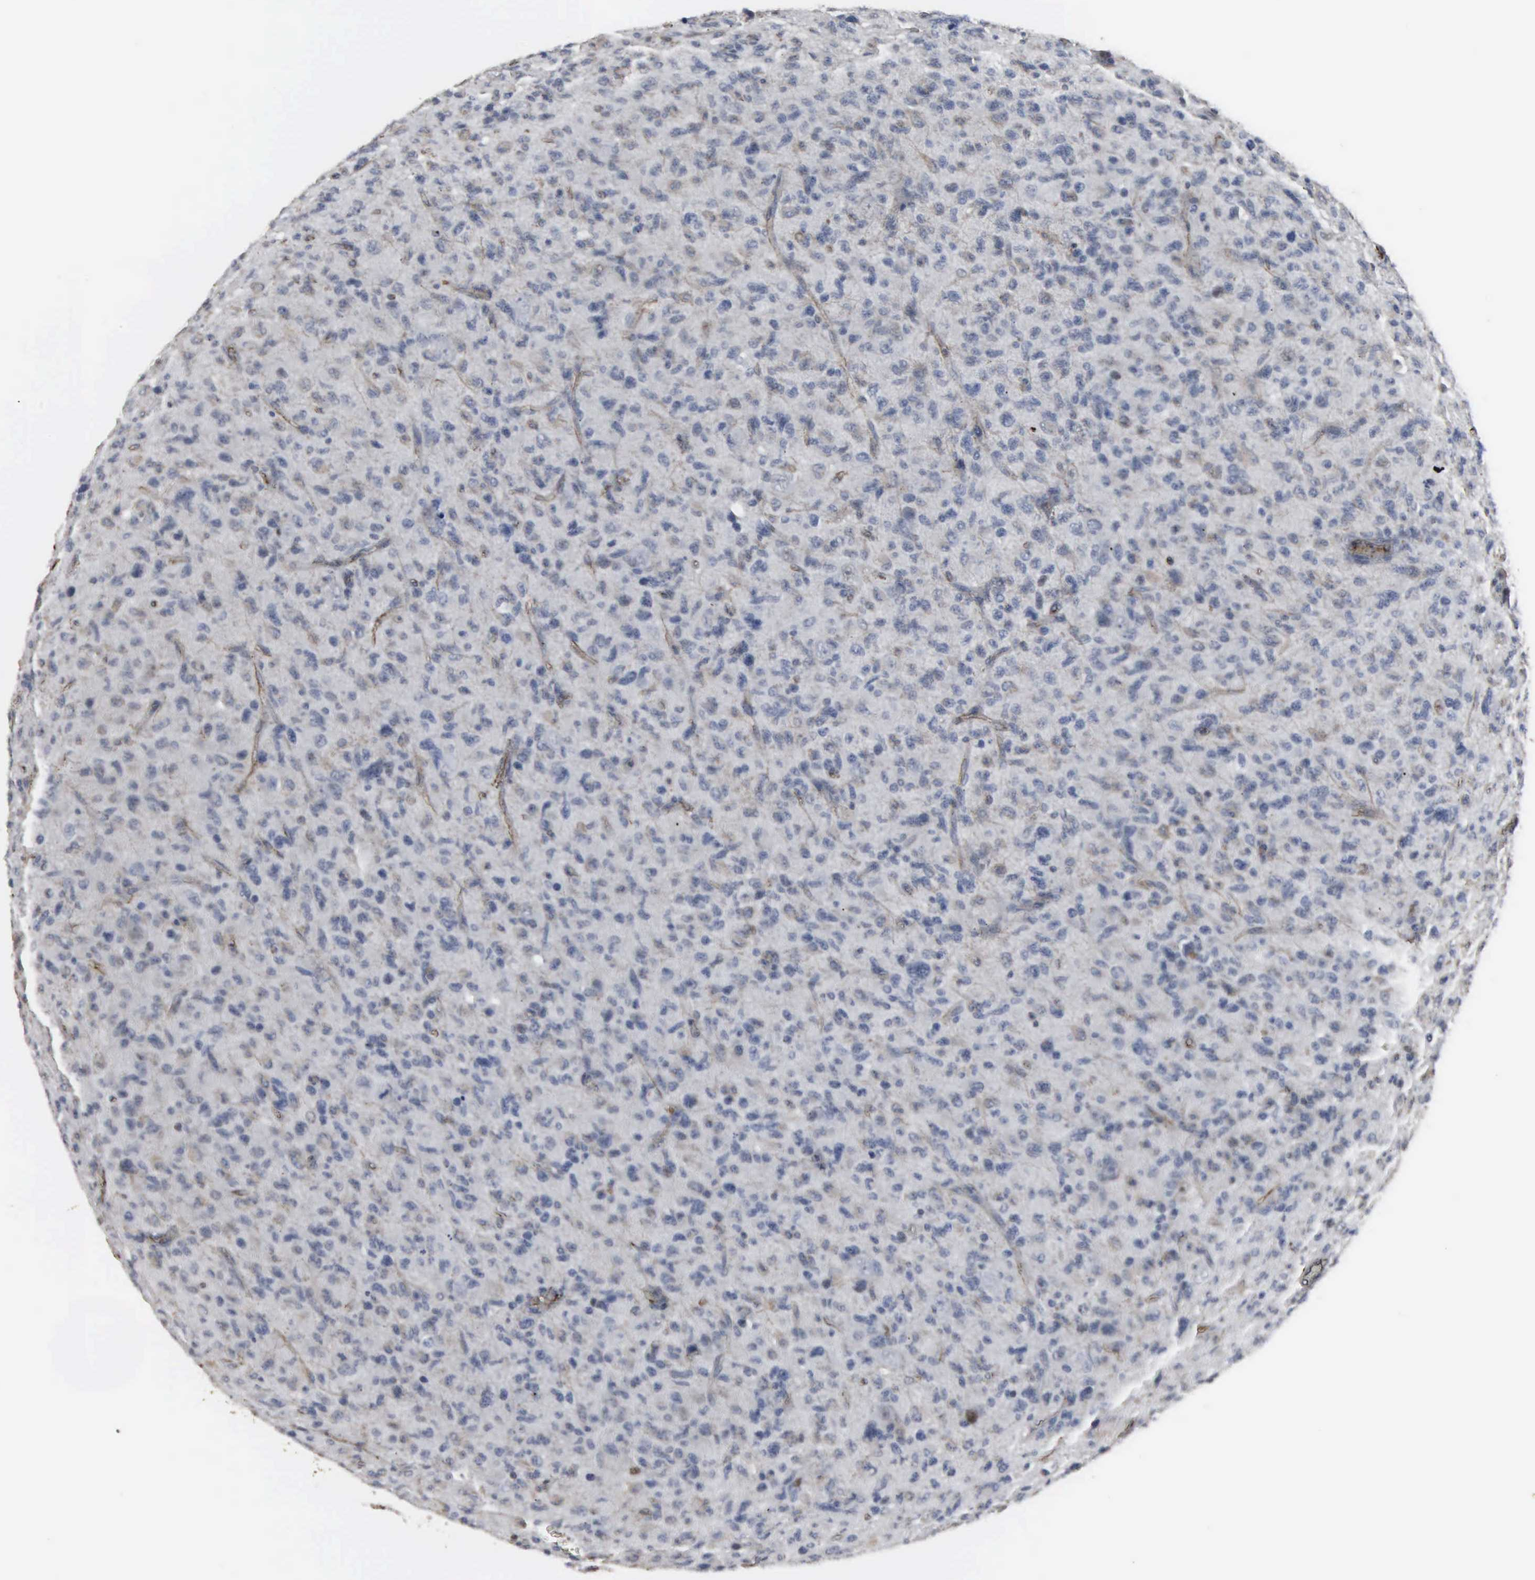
{"staining": {"intensity": "weak", "quantity": "<25%", "location": "nuclear"}, "tissue": "glioma", "cell_type": "Tumor cells", "image_type": "cancer", "snomed": [{"axis": "morphology", "description": "Glioma, malignant, High grade"}, {"axis": "topography", "description": "Brain"}], "caption": "IHC of human malignant glioma (high-grade) displays no expression in tumor cells.", "gene": "CCNE1", "patient": {"sex": "female", "age": 60}}